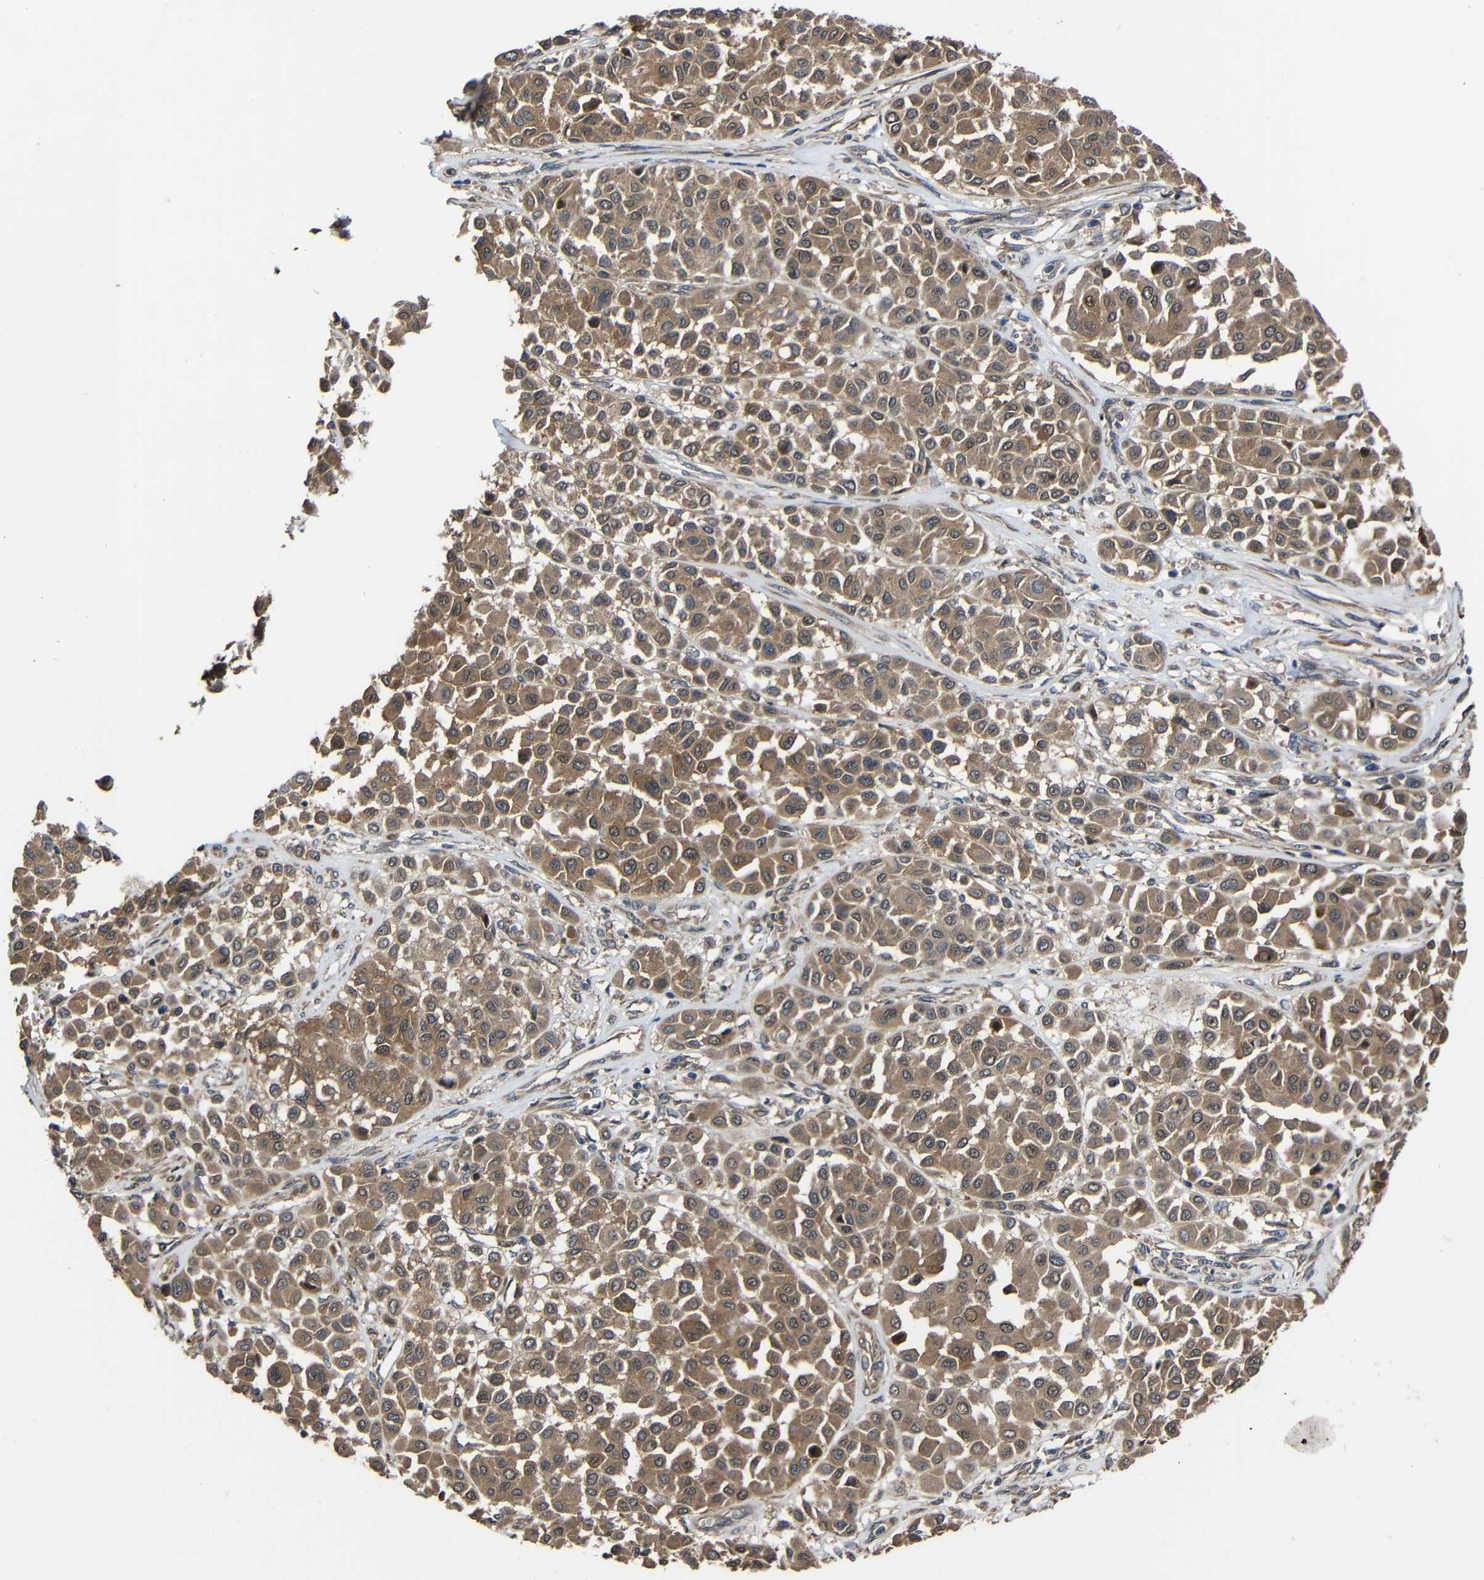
{"staining": {"intensity": "moderate", "quantity": ">75%", "location": "cytoplasmic/membranous,nuclear"}, "tissue": "melanoma", "cell_type": "Tumor cells", "image_type": "cancer", "snomed": [{"axis": "morphology", "description": "Malignant melanoma, Metastatic site"}, {"axis": "topography", "description": "Soft tissue"}], "caption": "Malignant melanoma (metastatic site) stained for a protein shows moderate cytoplasmic/membranous and nuclear positivity in tumor cells.", "gene": "CHST9", "patient": {"sex": "male", "age": 41}}